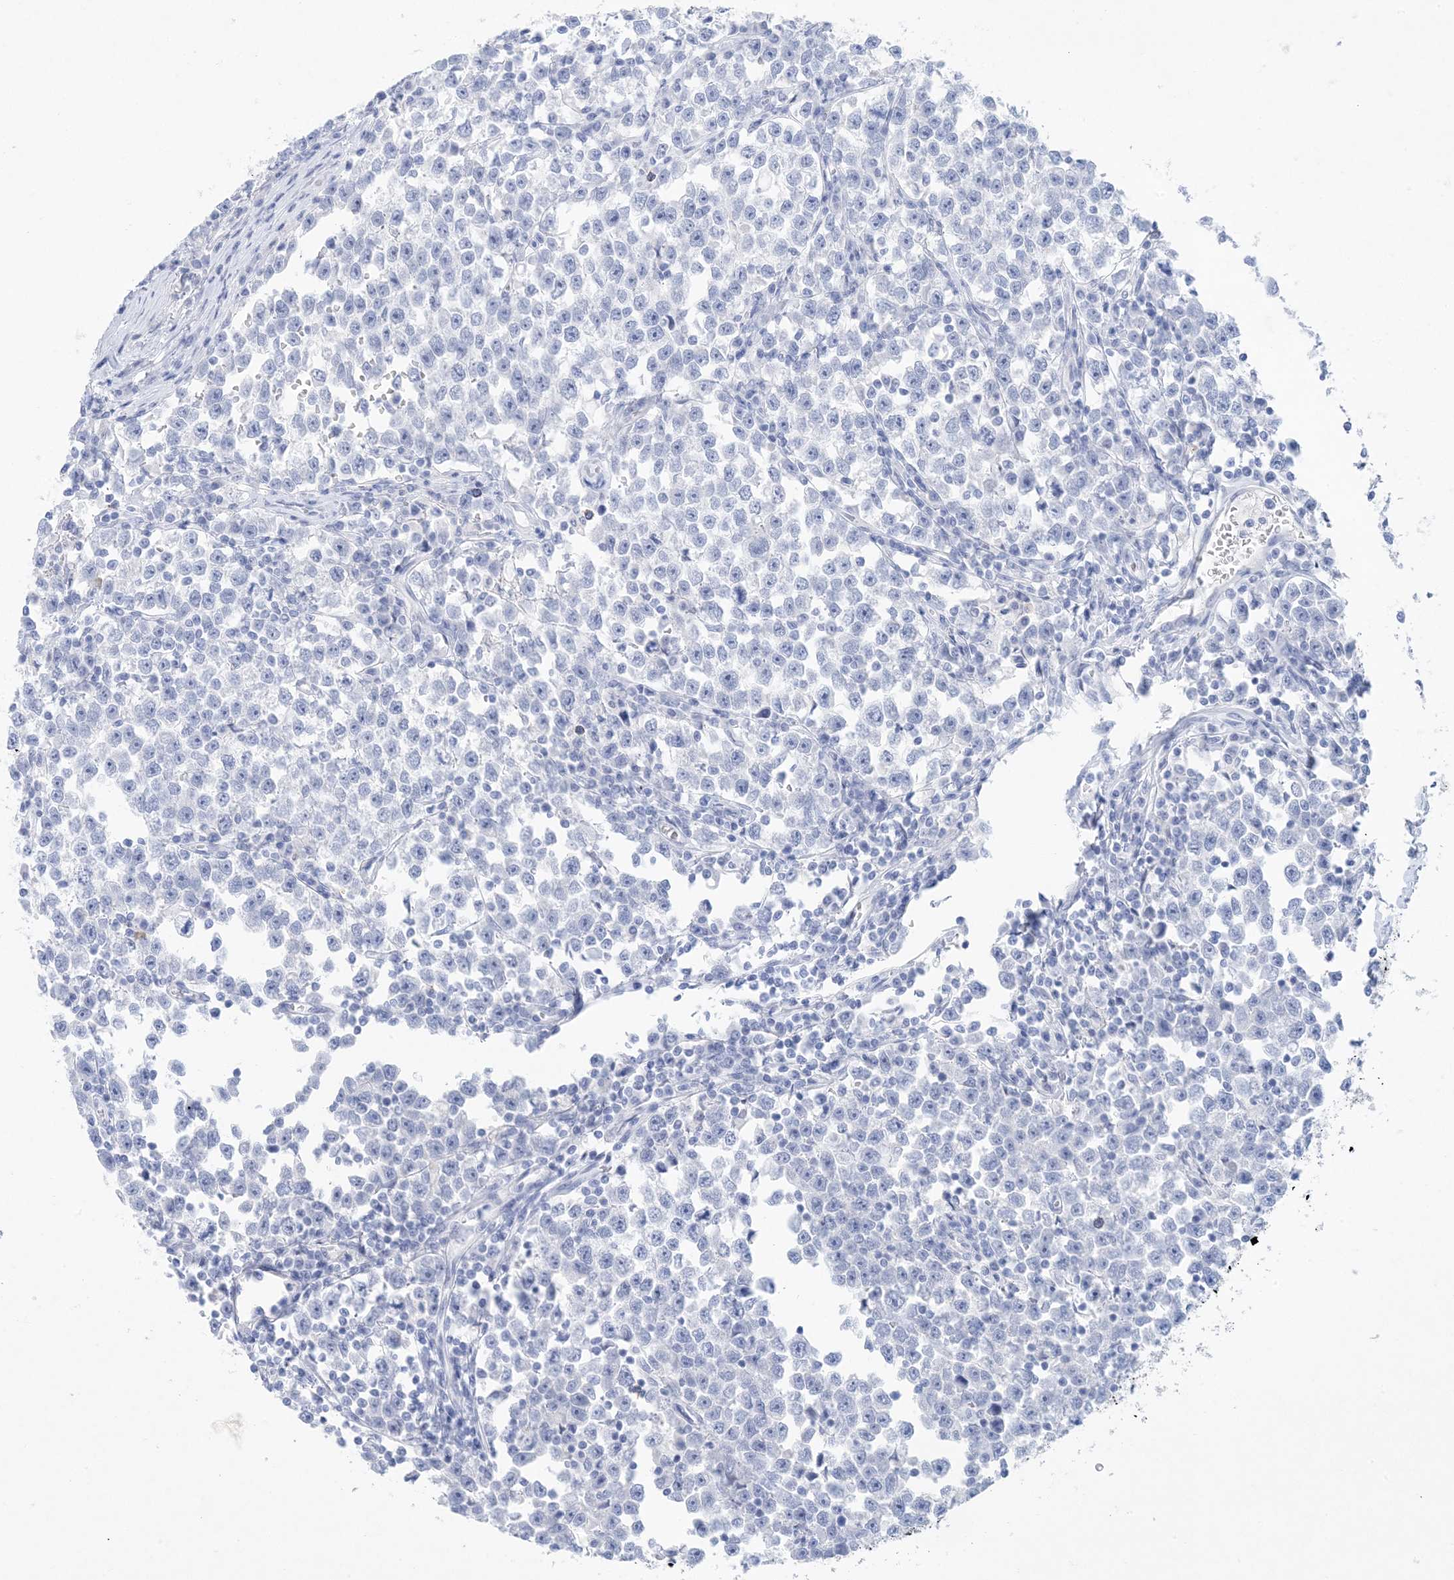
{"staining": {"intensity": "negative", "quantity": "none", "location": "none"}, "tissue": "testis cancer", "cell_type": "Tumor cells", "image_type": "cancer", "snomed": [{"axis": "morphology", "description": "Normal tissue, NOS"}, {"axis": "morphology", "description": "Seminoma, NOS"}, {"axis": "topography", "description": "Testis"}], "caption": "The image reveals no staining of tumor cells in testis cancer. (Immunohistochemistry, brightfield microscopy, high magnification).", "gene": "SH3YL1", "patient": {"sex": "male", "age": 43}}